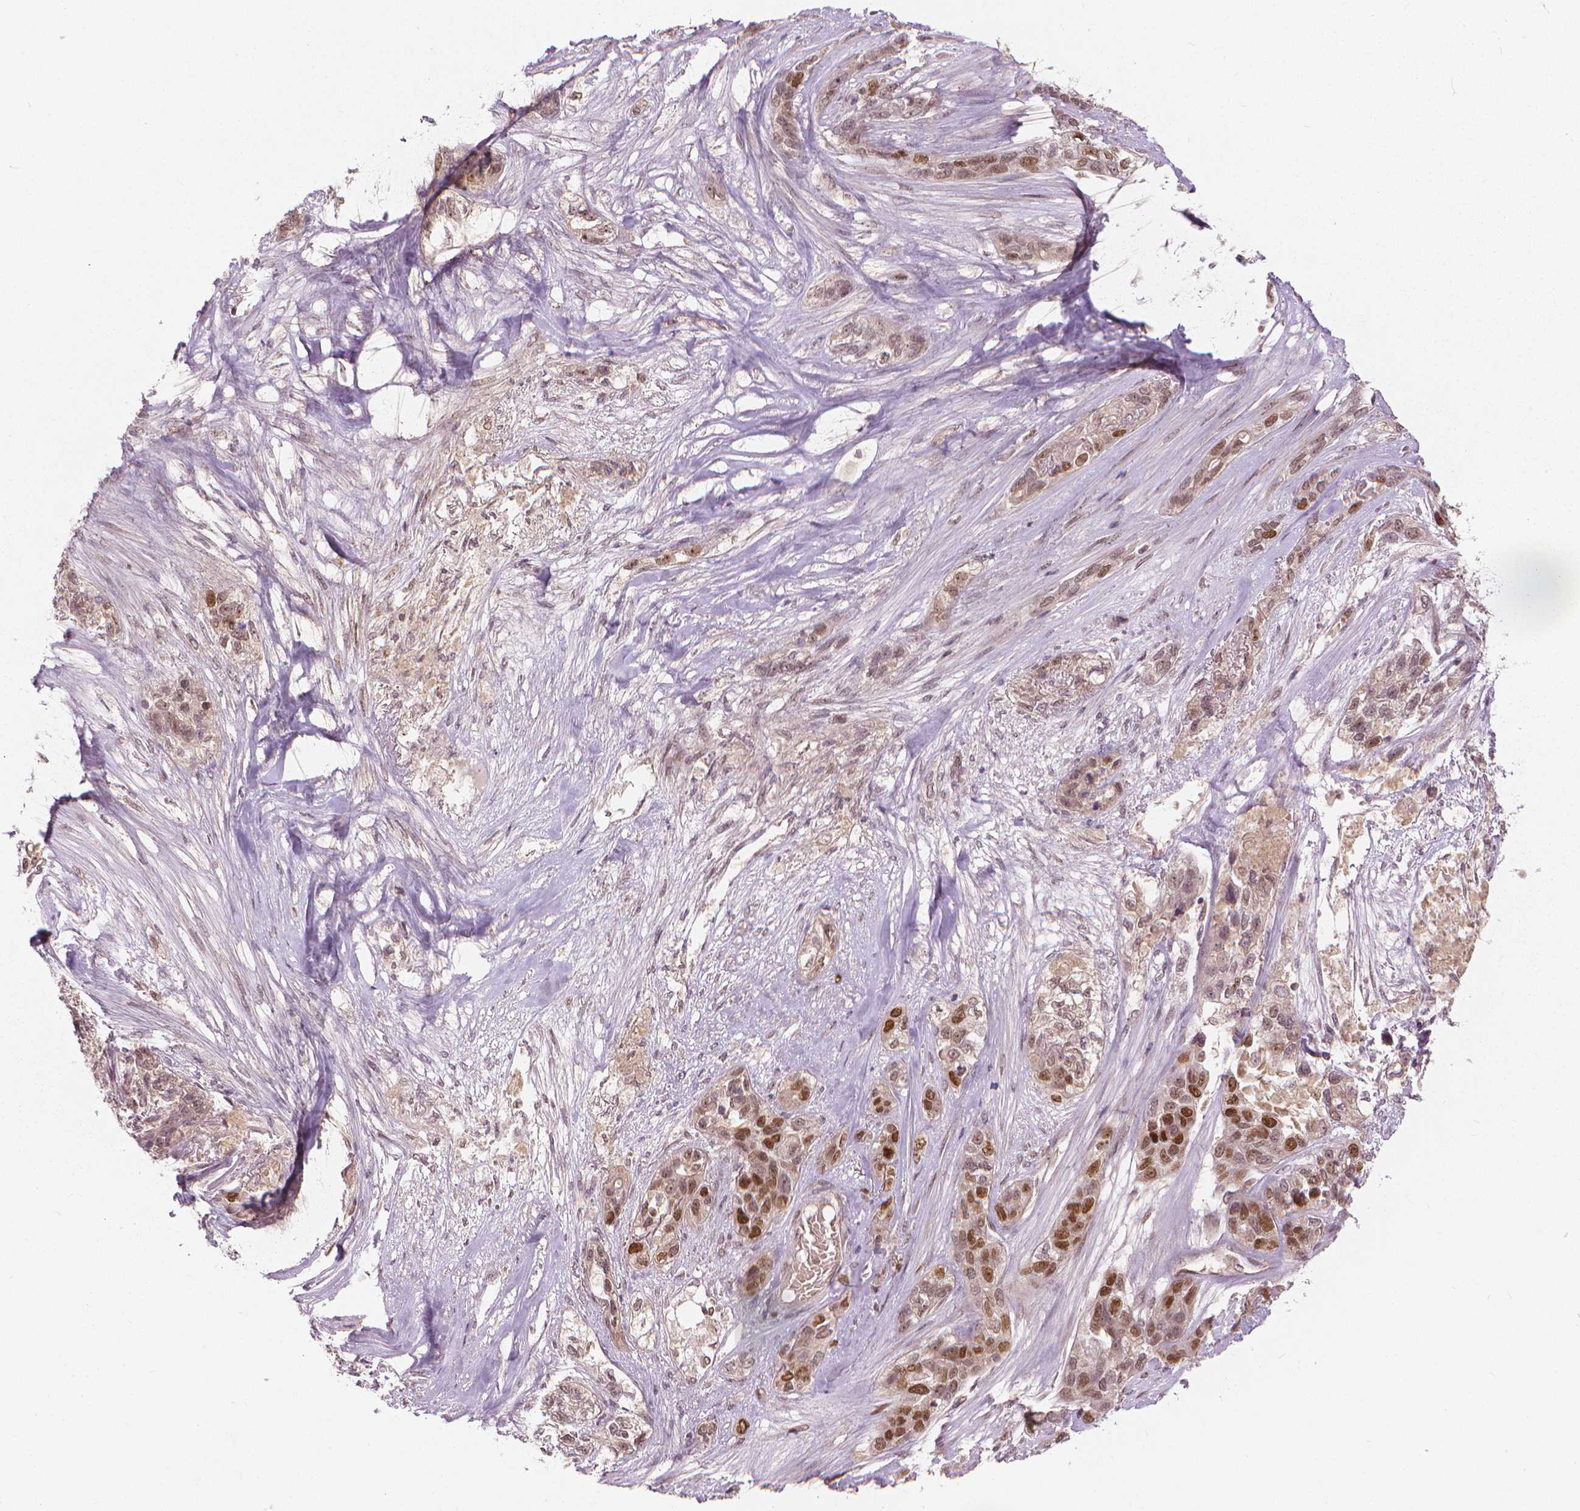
{"staining": {"intensity": "moderate", "quantity": ">75%", "location": "nuclear"}, "tissue": "lung cancer", "cell_type": "Tumor cells", "image_type": "cancer", "snomed": [{"axis": "morphology", "description": "Squamous cell carcinoma, NOS"}, {"axis": "topography", "description": "Lung"}], "caption": "A brown stain labels moderate nuclear staining of a protein in squamous cell carcinoma (lung) tumor cells. The staining was performed using DAB (3,3'-diaminobenzidine), with brown indicating positive protein expression. Nuclei are stained blue with hematoxylin.", "gene": "NSD2", "patient": {"sex": "female", "age": 70}}